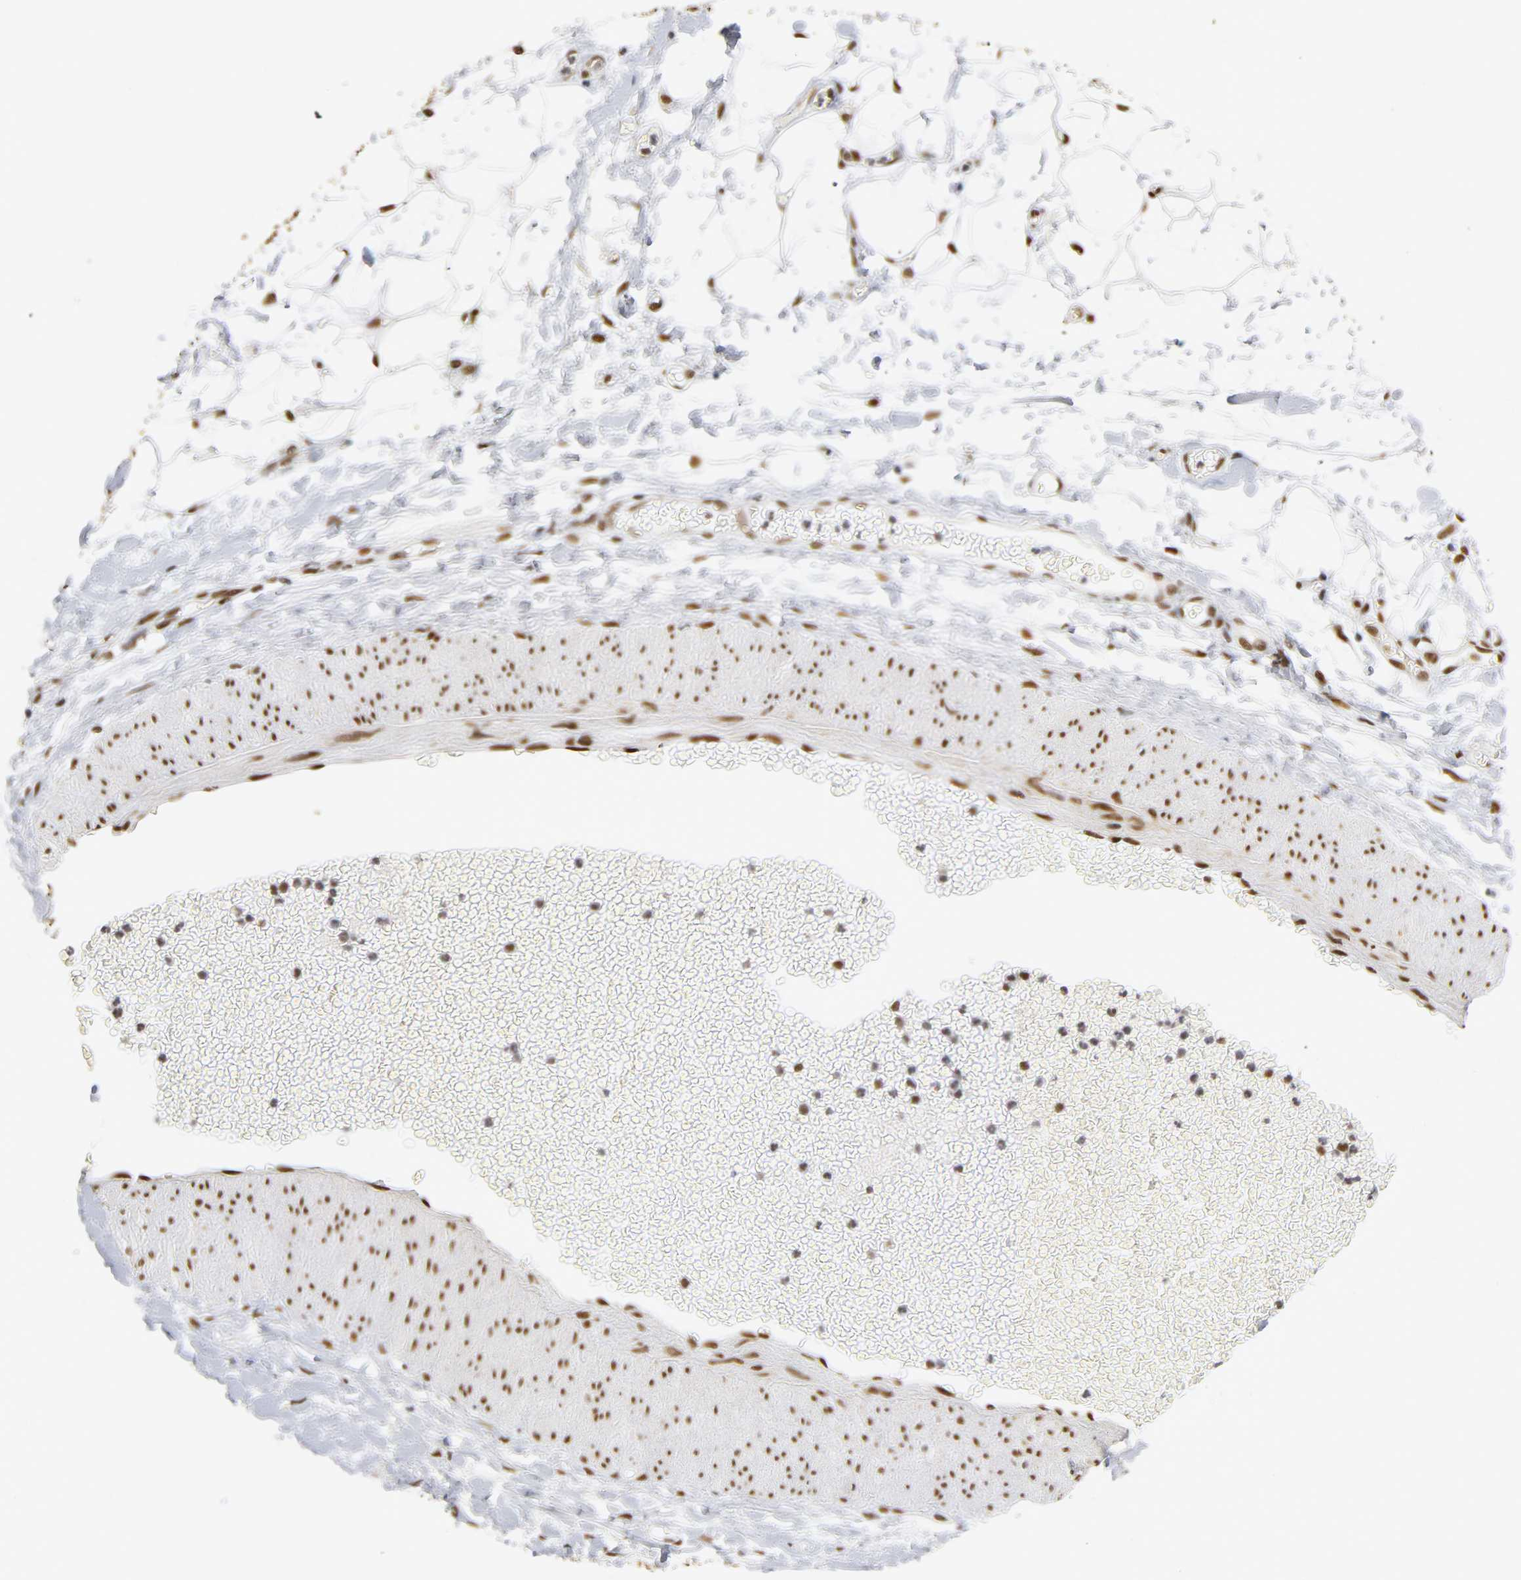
{"staining": {"intensity": "strong", "quantity": ">75%", "location": "nuclear"}, "tissue": "adipose tissue", "cell_type": "Adipocytes", "image_type": "normal", "snomed": [{"axis": "morphology", "description": "Normal tissue, NOS"}, {"axis": "morphology", "description": "Urothelial carcinoma, High grade"}, {"axis": "topography", "description": "Vascular tissue"}, {"axis": "topography", "description": "Urinary bladder"}], "caption": "DAB (3,3'-diaminobenzidine) immunohistochemical staining of benign human adipose tissue demonstrates strong nuclear protein positivity in approximately >75% of adipocytes.", "gene": "NR3C1", "patient": {"sex": "female", "age": 56}}